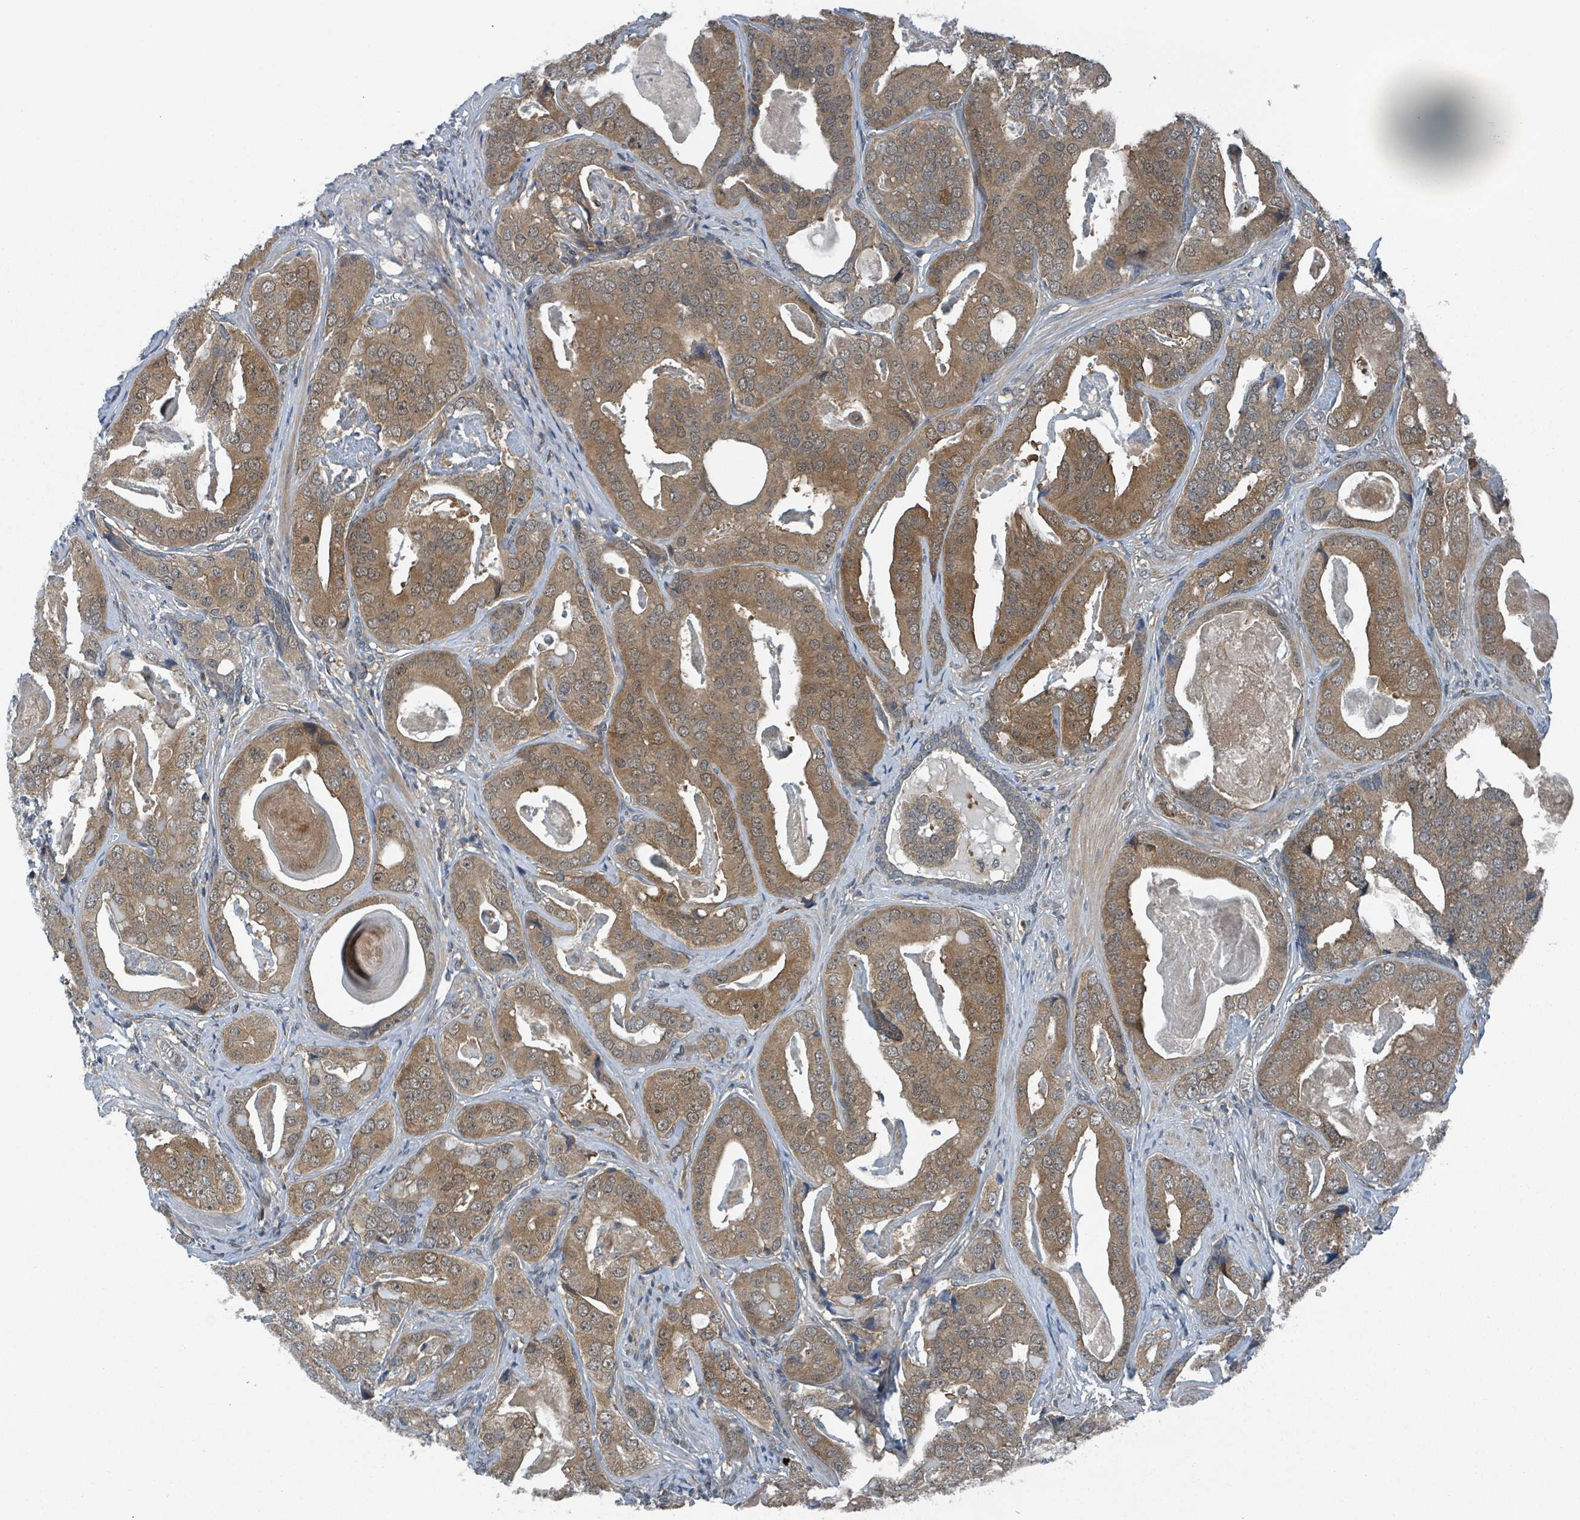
{"staining": {"intensity": "moderate", "quantity": "25%-75%", "location": "cytoplasmic/membranous,nuclear"}, "tissue": "prostate cancer", "cell_type": "Tumor cells", "image_type": "cancer", "snomed": [{"axis": "morphology", "description": "Adenocarcinoma, High grade"}, {"axis": "topography", "description": "Prostate"}], "caption": "IHC (DAB) staining of human prostate cancer demonstrates moderate cytoplasmic/membranous and nuclear protein expression in about 25%-75% of tumor cells. (DAB (3,3'-diaminobenzidine) IHC, brown staining for protein, blue staining for nuclei).", "gene": "GOLGA7", "patient": {"sex": "male", "age": 71}}